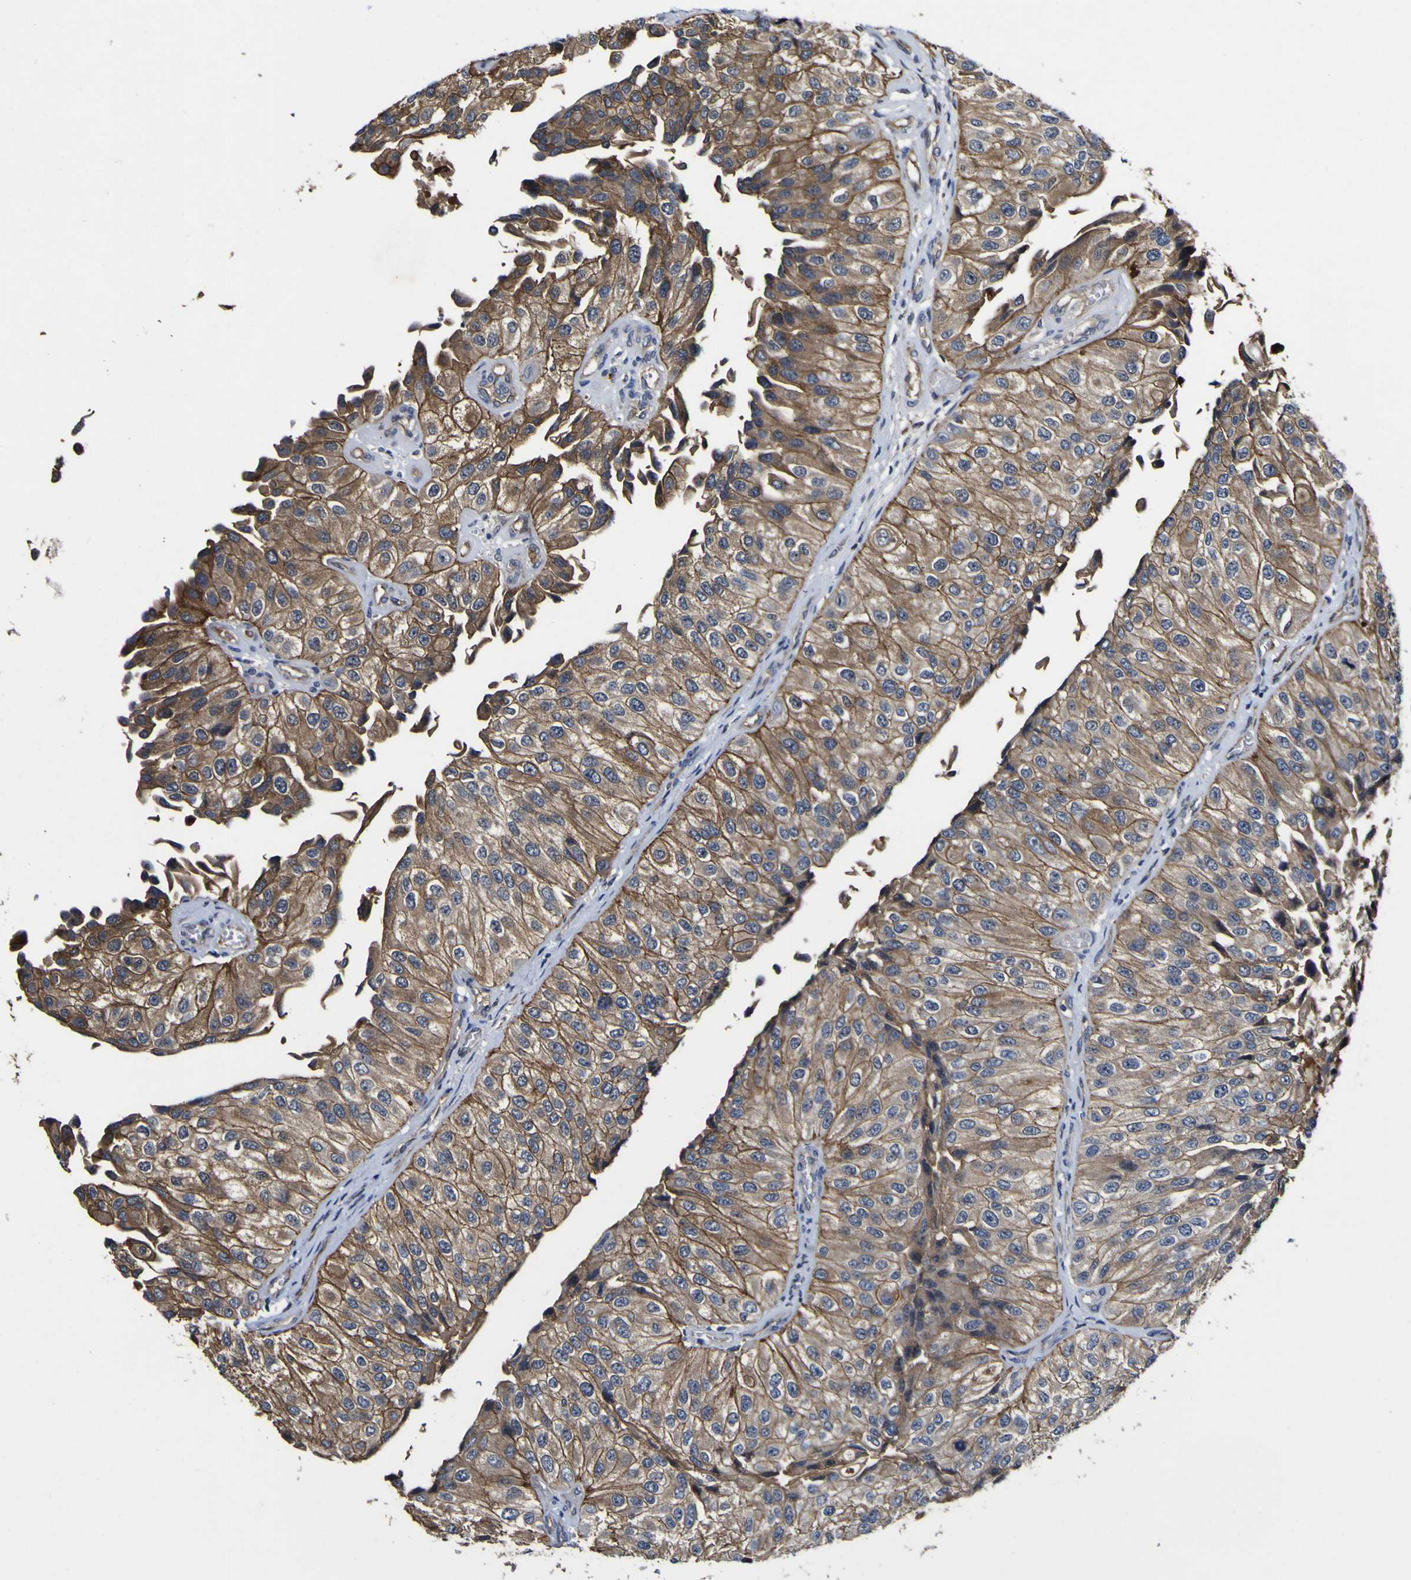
{"staining": {"intensity": "moderate", "quantity": "25%-75%", "location": "cytoplasmic/membranous"}, "tissue": "urothelial cancer", "cell_type": "Tumor cells", "image_type": "cancer", "snomed": [{"axis": "morphology", "description": "Urothelial carcinoma, High grade"}, {"axis": "topography", "description": "Kidney"}, {"axis": "topography", "description": "Urinary bladder"}], "caption": "High-grade urothelial carcinoma tissue exhibits moderate cytoplasmic/membranous staining in about 25%-75% of tumor cells", "gene": "CCL2", "patient": {"sex": "male", "age": 77}}